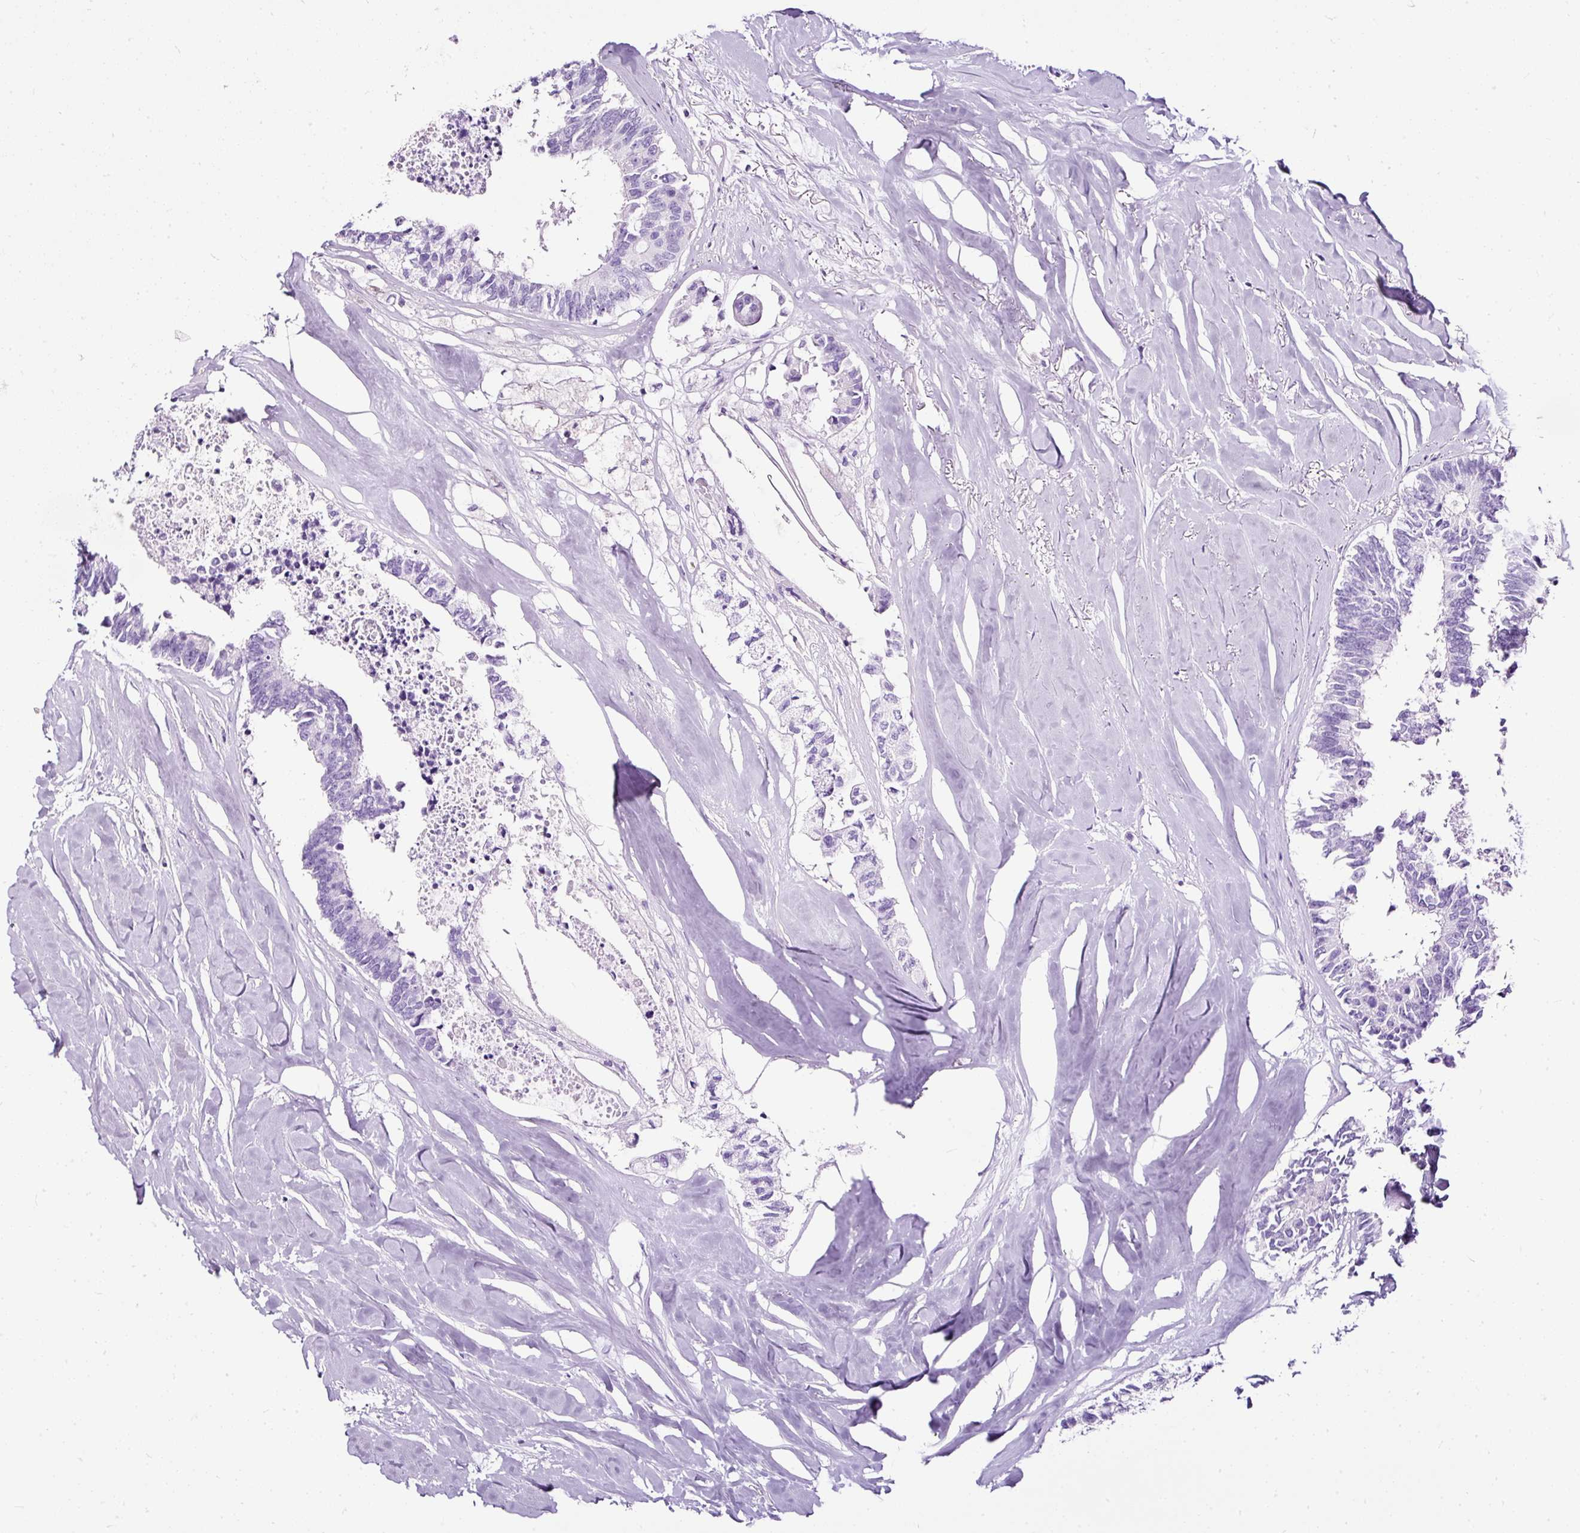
{"staining": {"intensity": "negative", "quantity": "none", "location": "none"}, "tissue": "colorectal cancer", "cell_type": "Tumor cells", "image_type": "cancer", "snomed": [{"axis": "morphology", "description": "Adenocarcinoma, NOS"}, {"axis": "topography", "description": "Colon"}, {"axis": "topography", "description": "Rectum"}], "caption": "An image of human adenocarcinoma (colorectal) is negative for staining in tumor cells.", "gene": "NTS", "patient": {"sex": "male", "age": 57}}